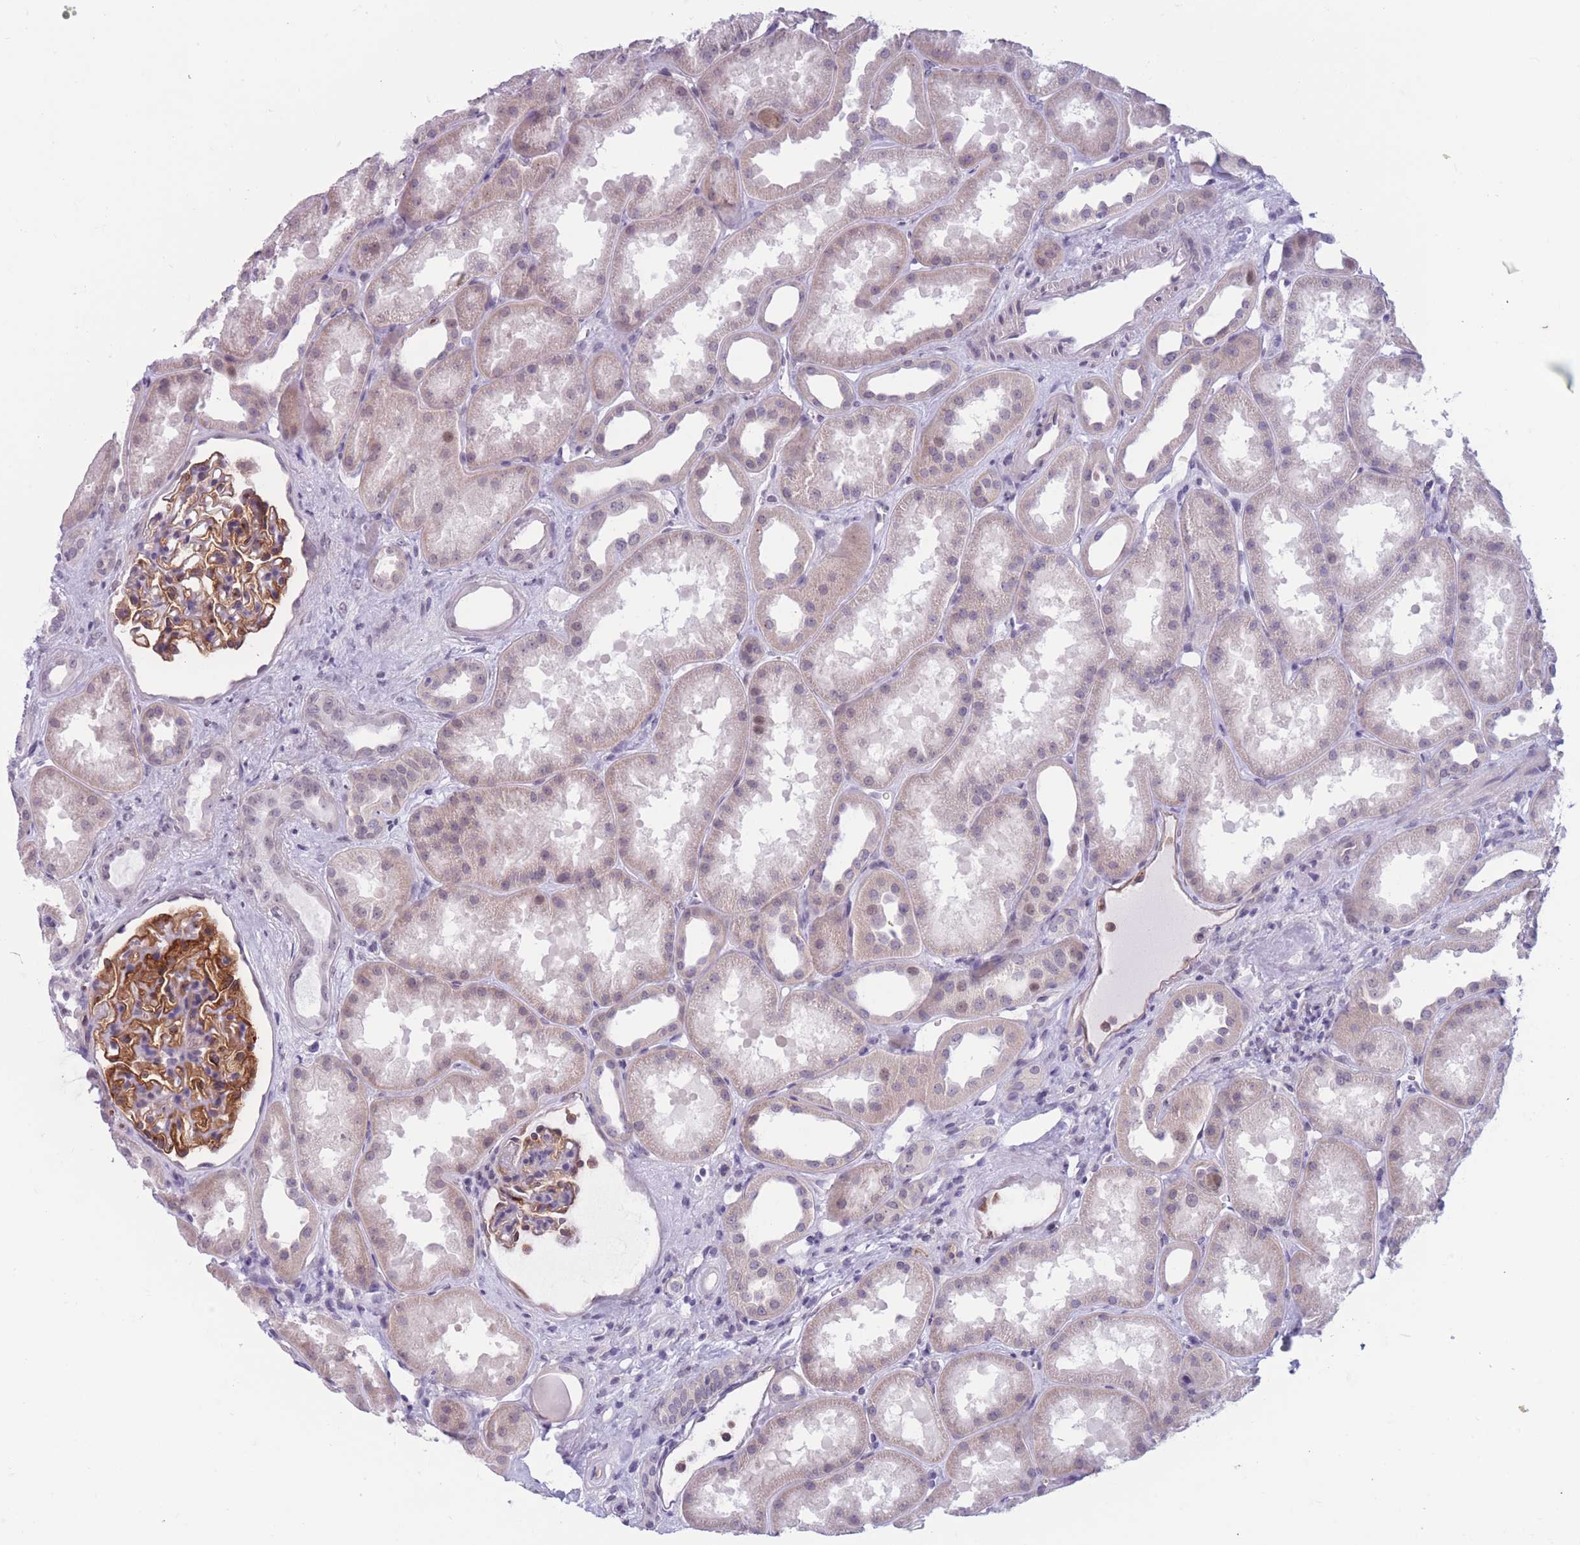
{"staining": {"intensity": "moderate", "quantity": "25%-75%", "location": "cytoplasmic/membranous"}, "tissue": "kidney", "cell_type": "Cells in glomeruli", "image_type": "normal", "snomed": [{"axis": "morphology", "description": "Normal tissue, NOS"}, {"axis": "topography", "description": "Kidney"}], "caption": "Protein staining of unremarkable kidney displays moderate cytoplasmic/membranous expression in about 25%-75% of cells in glomeruli. (DAB IHC, brown staining for protein, blue staining for nuclei).", "gene": "PODXL", "patient": {"sex": "male", "age": 61}}